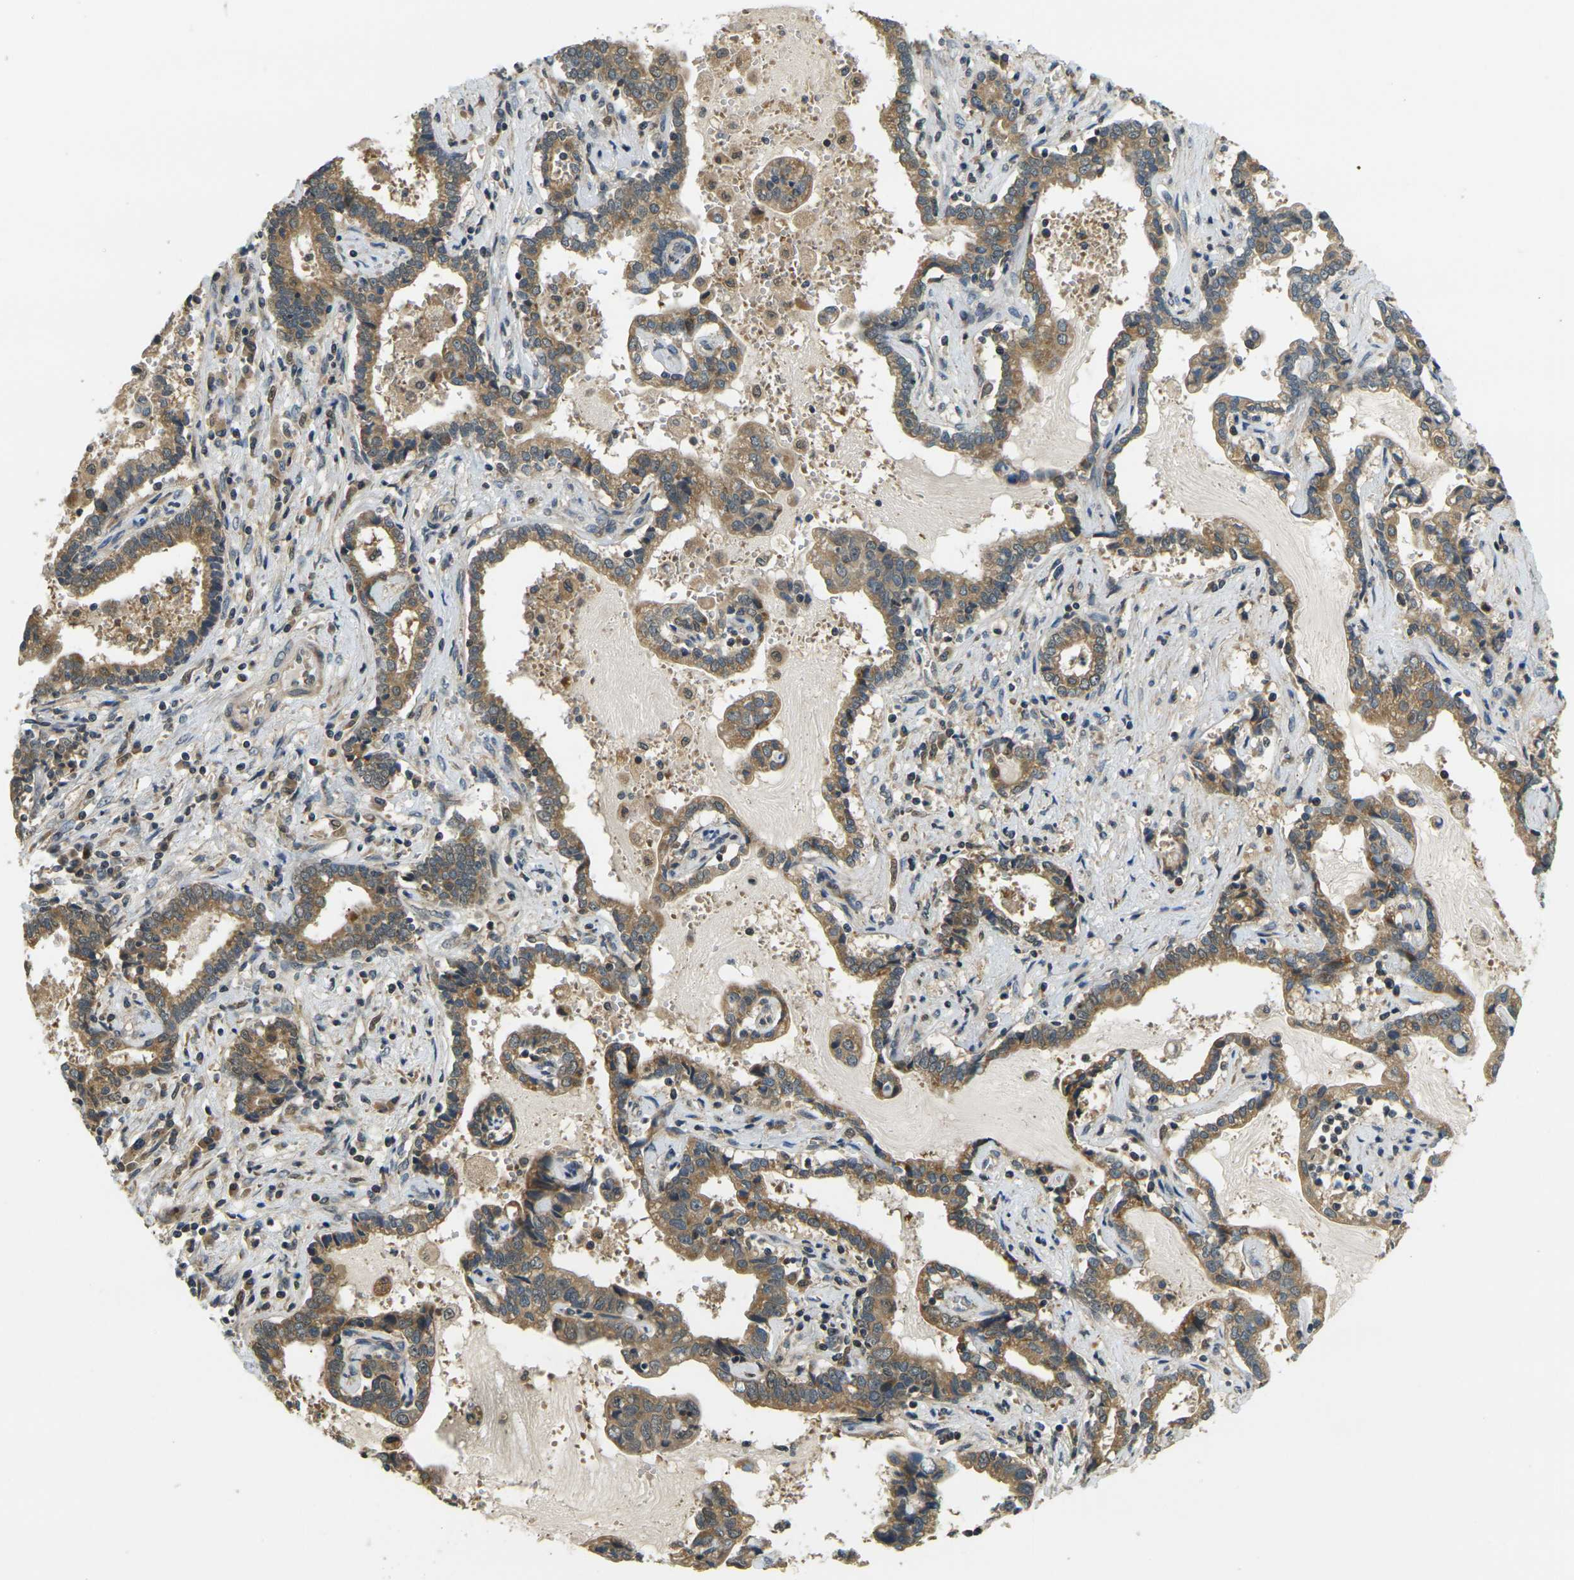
{"staining": {"intensity": "moderate", "quantity": ">75%", "location": "cytoplasmic/membranous"}, "tissue": "liver cancer", "cell_type": "Tumor cells", "image_type": "cancer", "snomed": [{"axis": "morphology", "description": "Cholangiocarcinoma"}, {"axis": "topography", "description": "Liver"}], "caption": "The micrograph shows staining of liver cancer (cholangiocarcinoma), revealing moderate cytoplasmic/membranous protein staining (brown color) within tumor cells.", "gene": "KLHL8", "patient": {"sex": "male", "age": 57}}